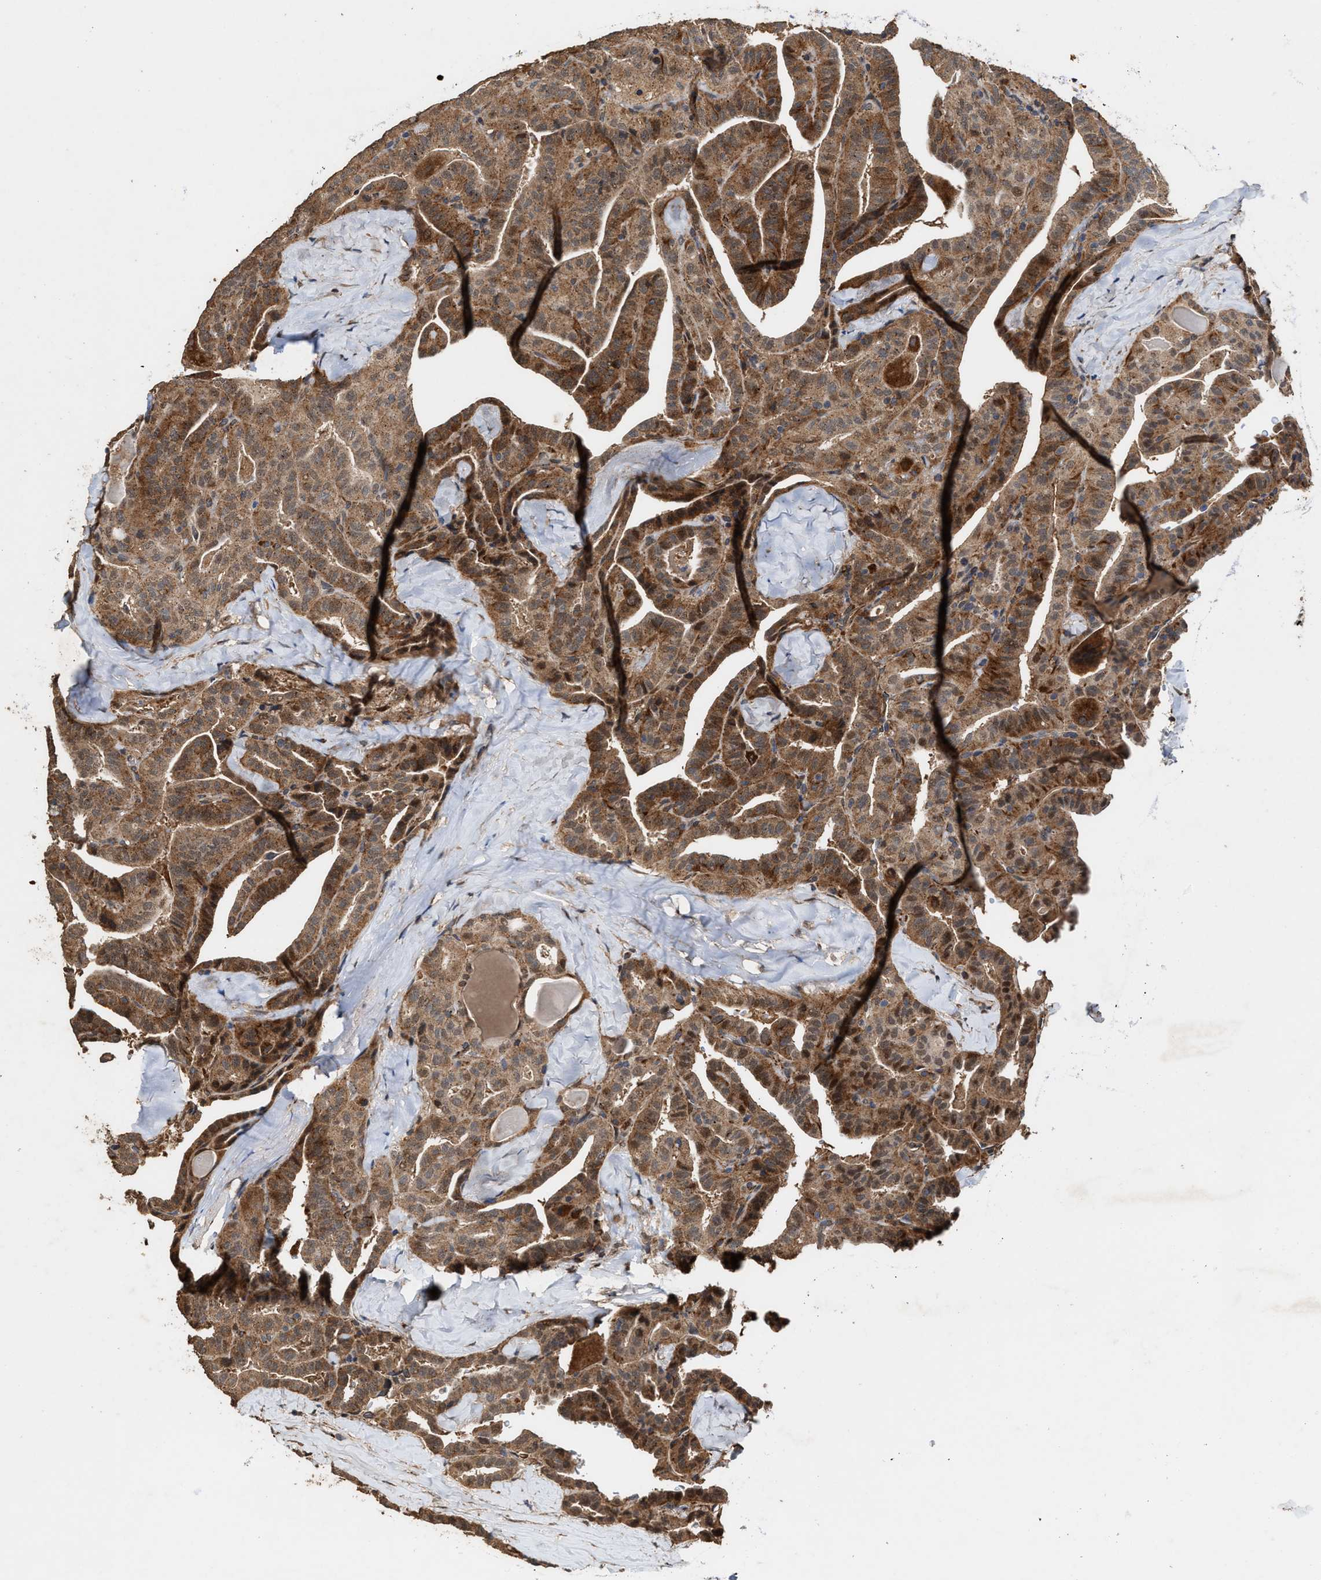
{"staining": {"intensity": "moderate", "quantity": ">75%", "location": "cytoplasmic/membranous"}, "tissue": "thyroid cancer", "cell_type": "Tumor cells", "image_type": "cancer", "snomed": [{"axis": "morphology", "description": "Papillary adenocarcinoma, NOS"}, {"axis": "topography", "description": "Thyroid gland"}], "caption": "This photomicrograph reveals thyroid cancer stained with IHC to label a protein in brown. The cytoplasmic/membranous of tumor cells show moderate positivity for the protein. Nuclei are counter-stained blue.", "gene": "ZNHIT6", "patient": {"sex": "male", "age": 77}}